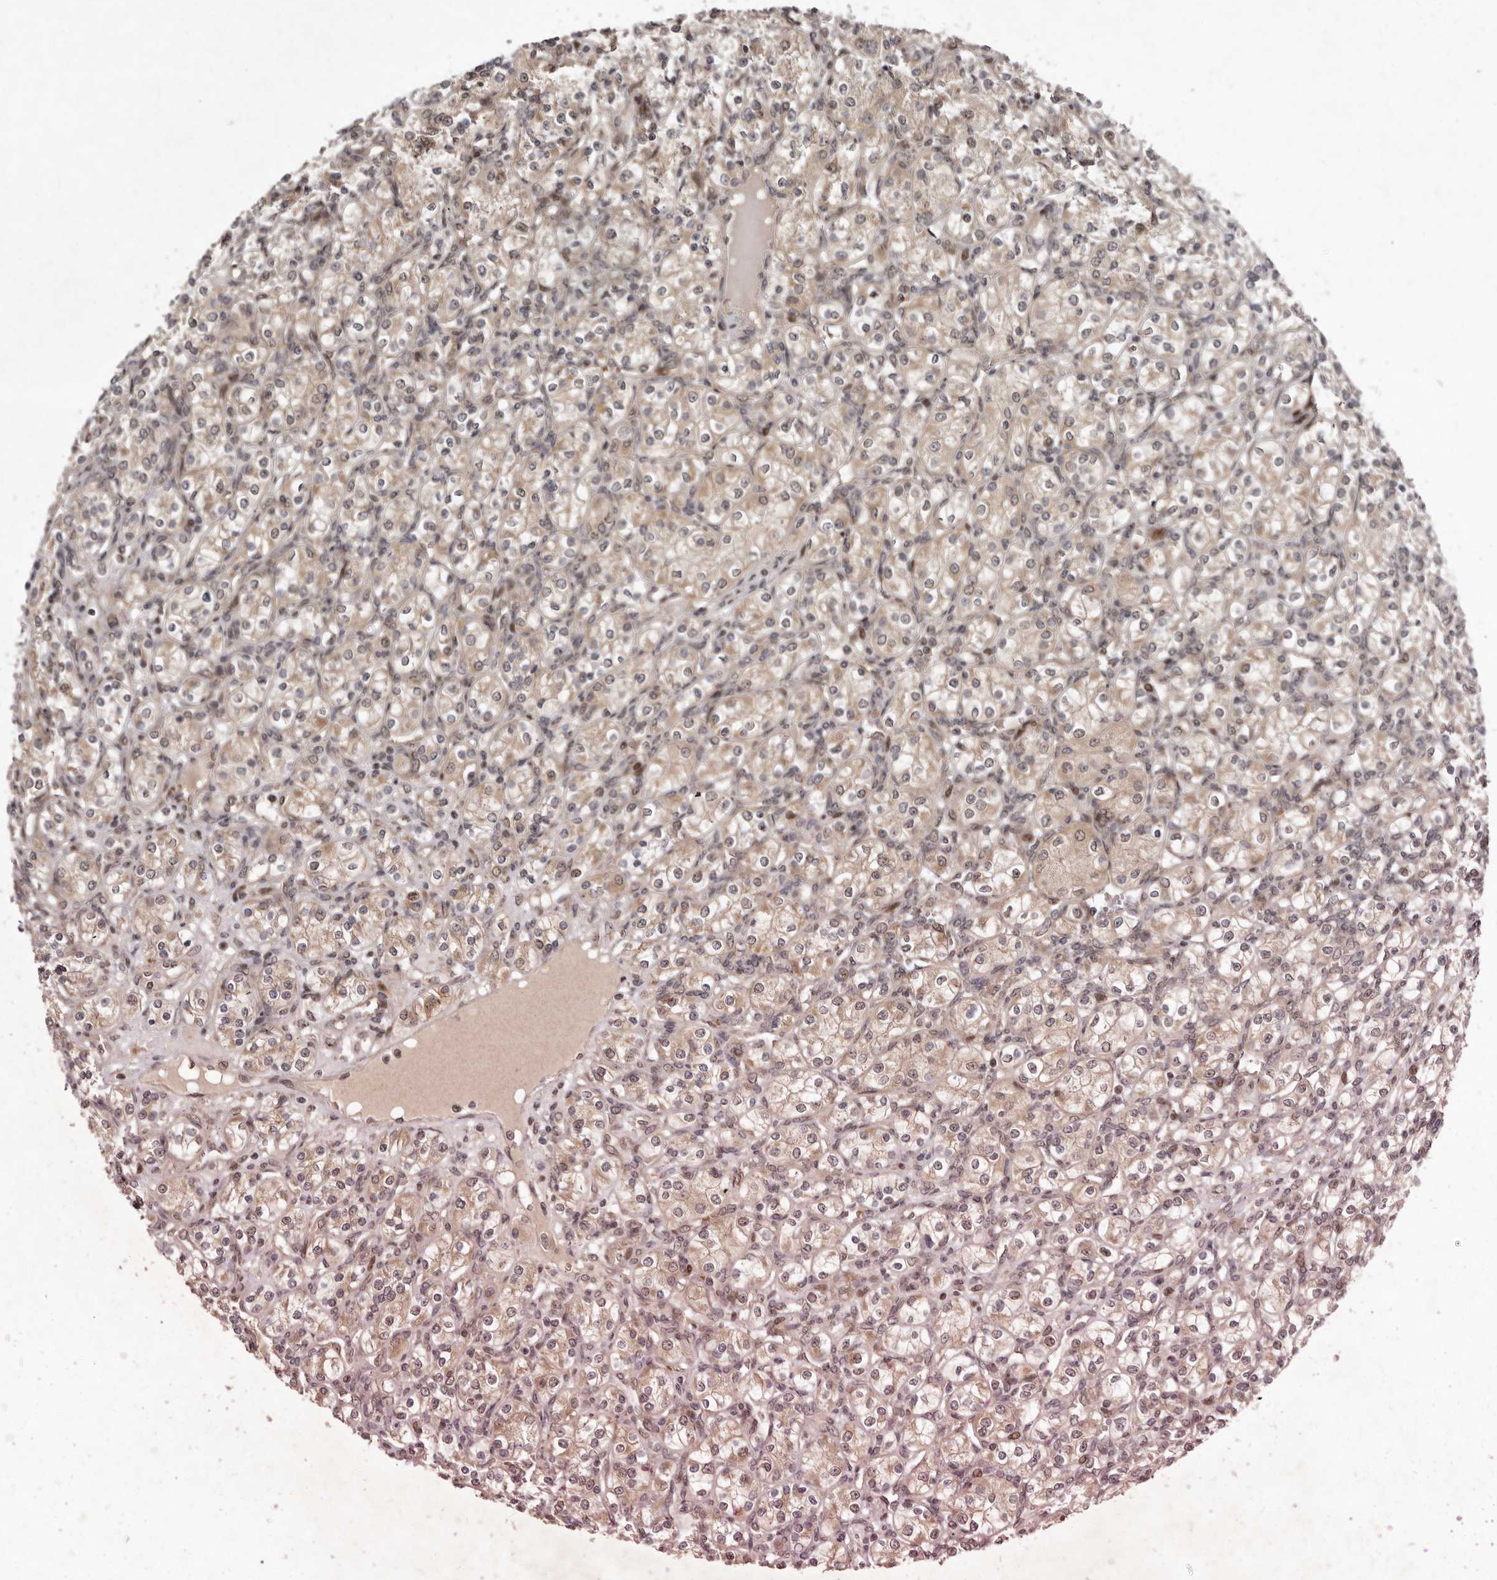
{"staining": {"intensity": "weak", "quantity": ">75%", "location": "cytoplasmic/membranous,nuclear"}, "tissue": "renal cancer", "cell_type": "Tumor cells", "image_type": "cancer", "snomed": [{"axis": "morphology", "description": "Adenocarcinoma, NOS"}, {"axis": "topography", "description": "Kidney"}], "caption": "DAB immunohistochemical staining of renal adenocarcinoma shows weak cytoplasmic/membranous and nuclear protein expression in approximately >75% of tumor cells. Using DAB (brown) and hematoxylin (blue) stains, captured at high magnification using brightfield microscopy.", "gene": "ABL1", "patient": {"sex": "male", "age": 77}}